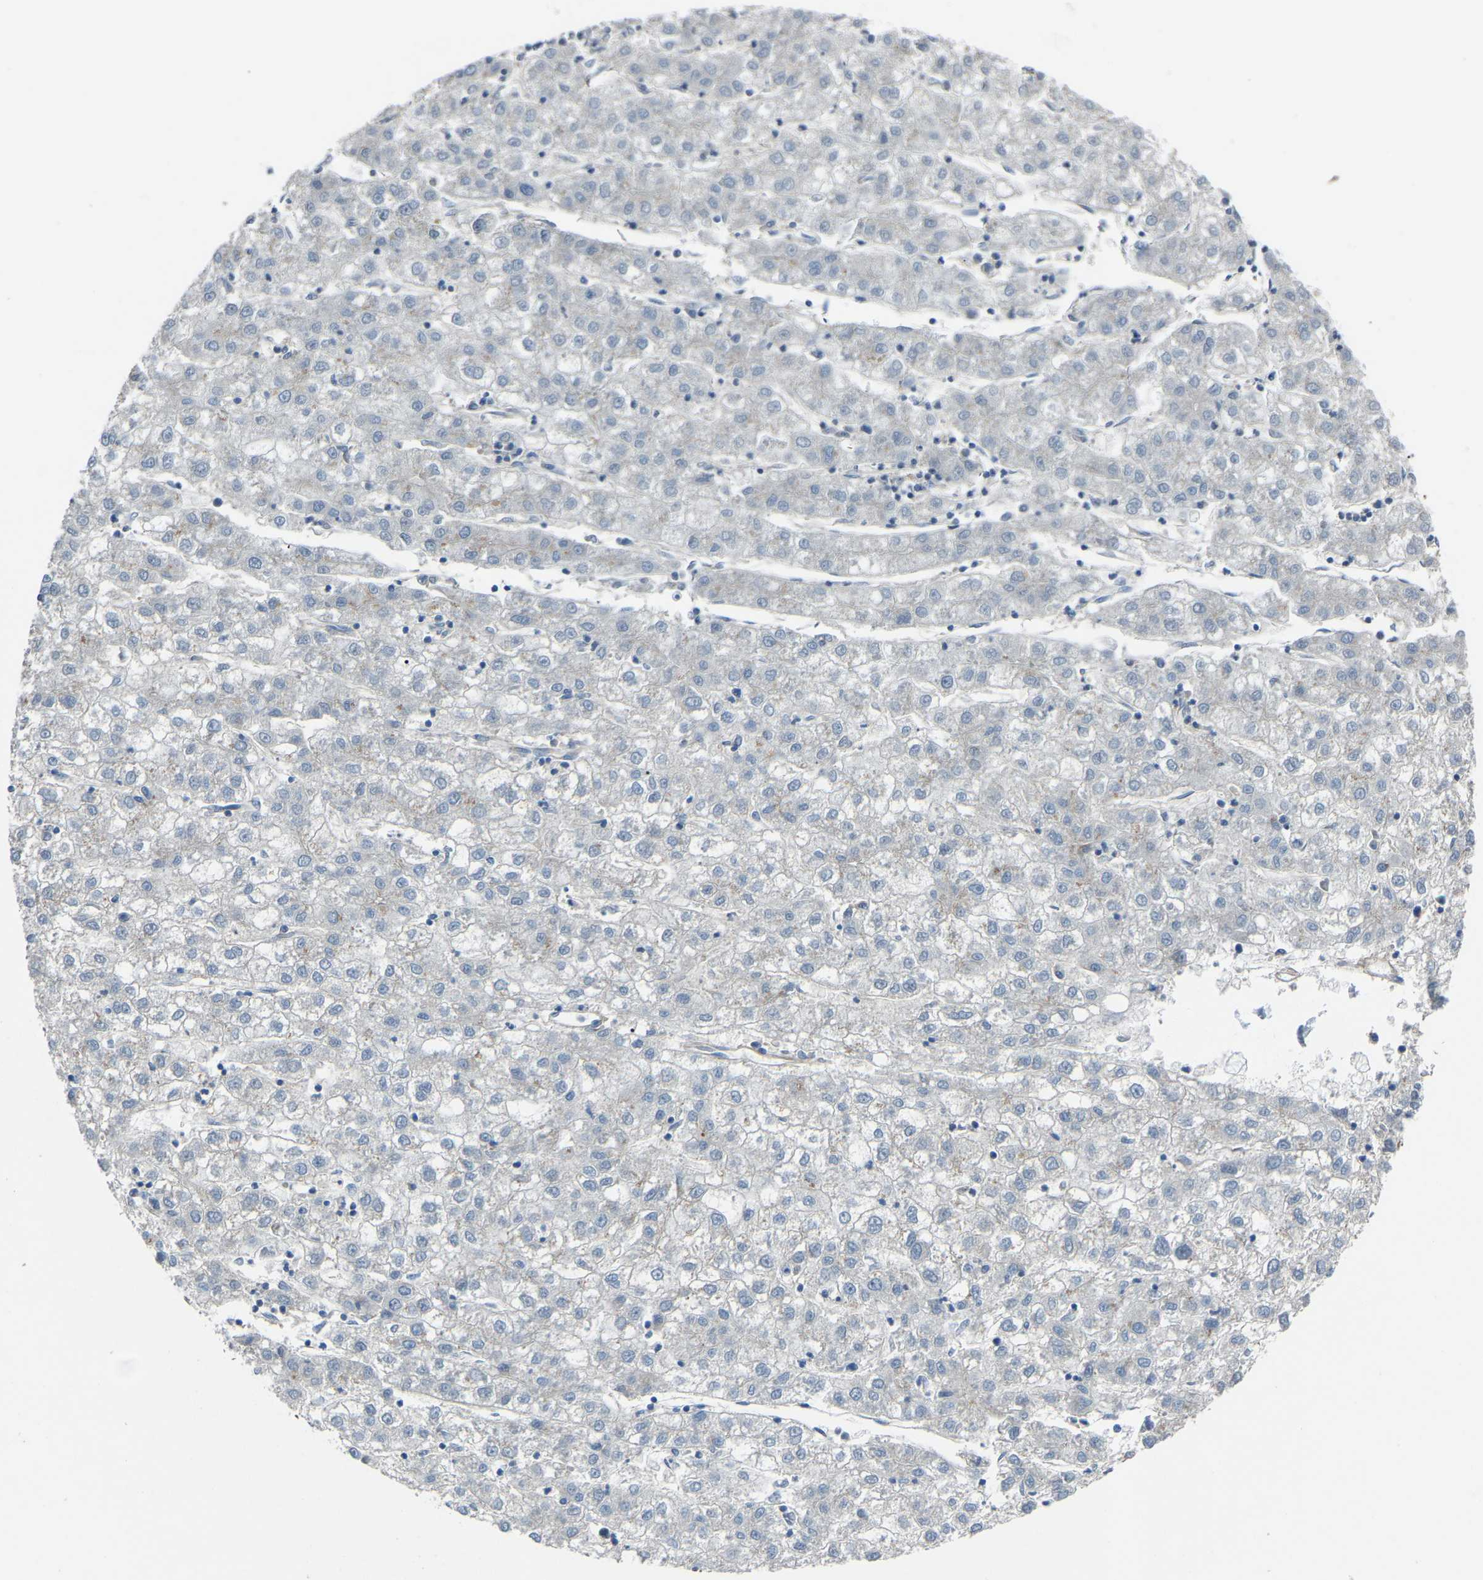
{"staining": {"intensity": "weak", "quantity": "<25%", "location": "cytoplasmic/membranous"}, "tissue": "liver cancer", "cell_type": "Tumor cells", "image_type": "cancer", "snomed": [{"axis": "morphology", "description": "Carcinoma, Hepatocellular, NOS"}, {"axis": "topography", "description": "Liver"}], "caption": "Immunohistochemistry (IHC) of liver hepatocellular carcinoma shows no expression in tumor cells.", "gene": "CANT1", "patient": {"sex": "male", "age": 72}}